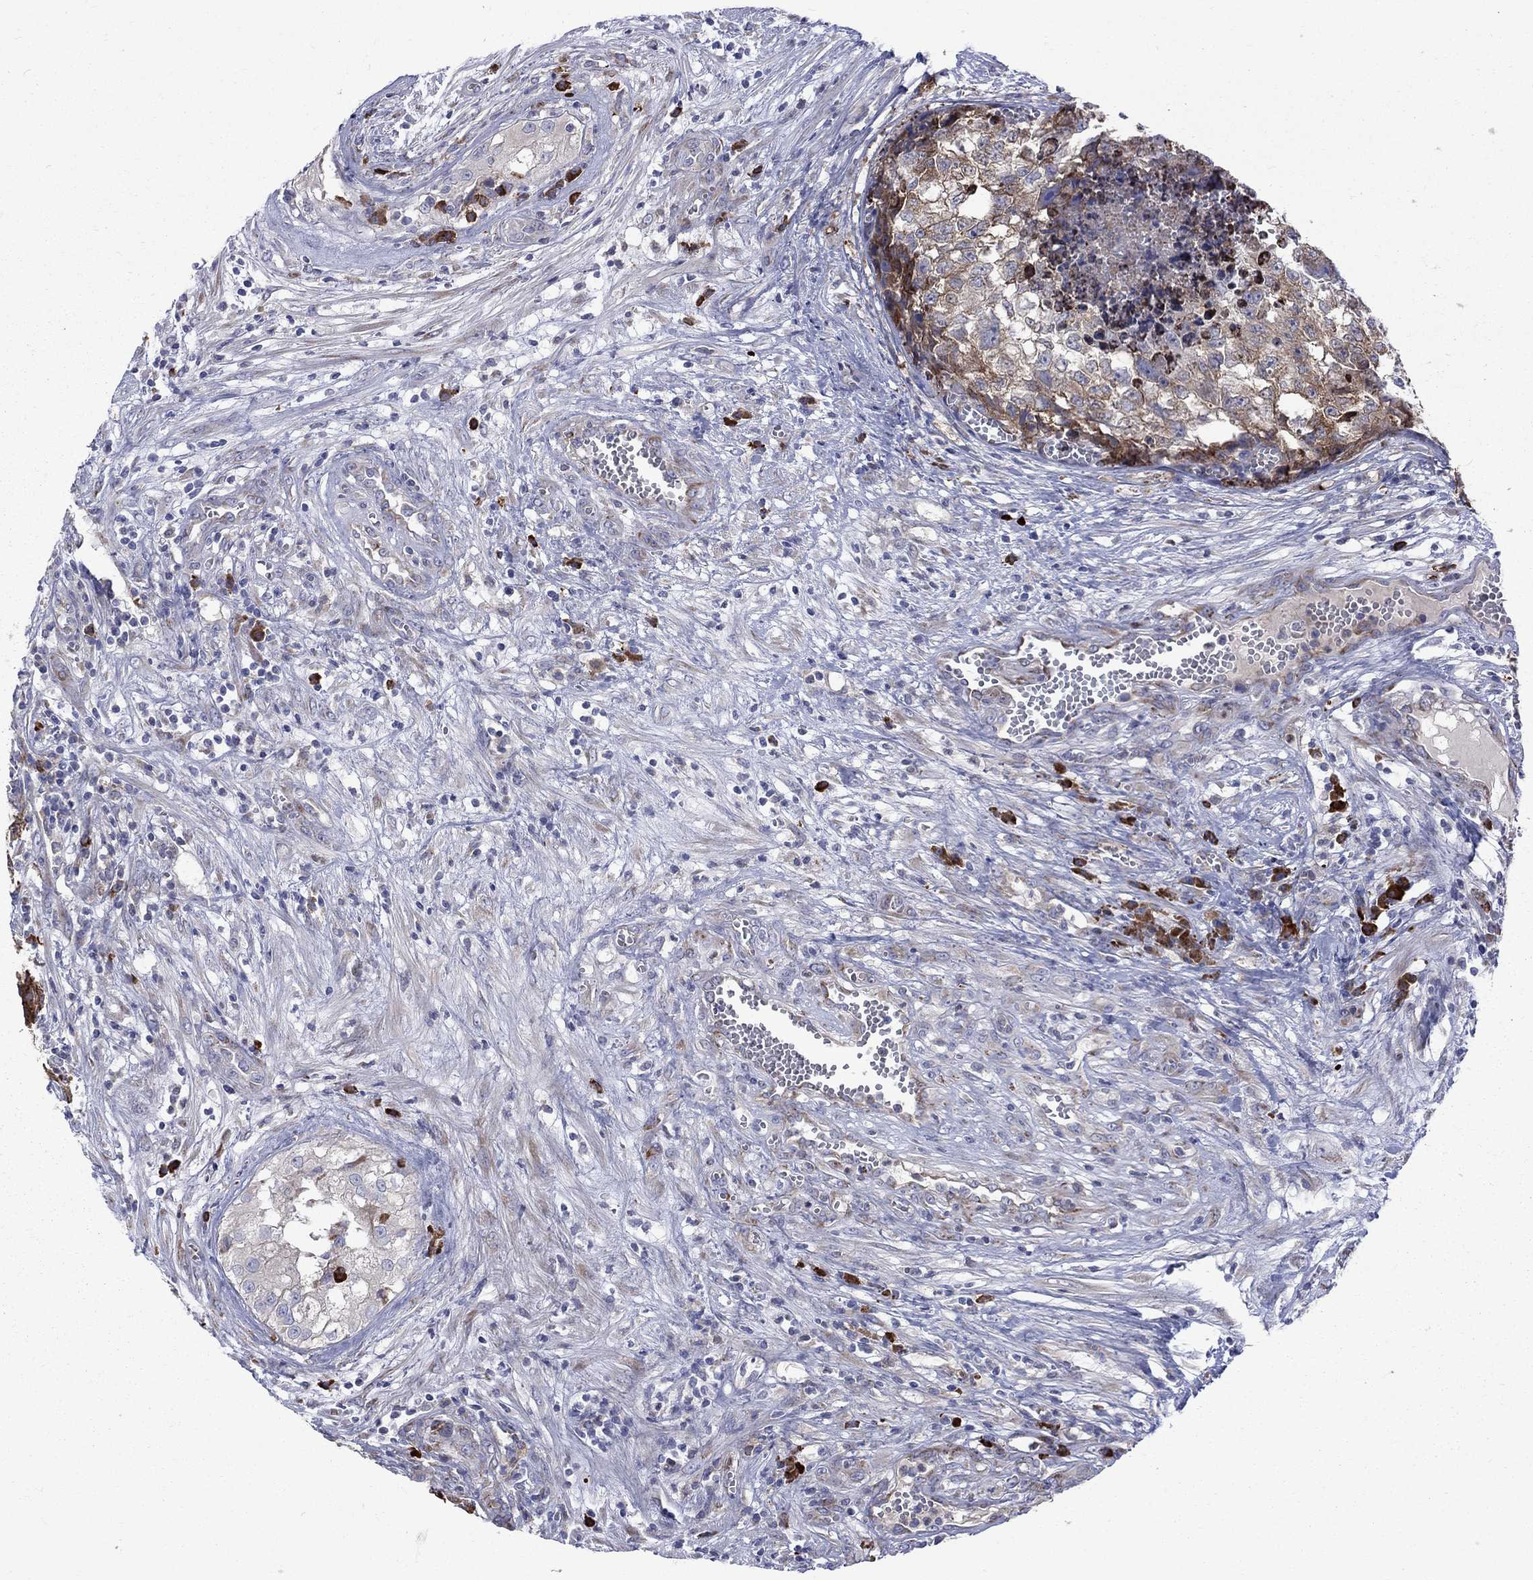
{"staining": {"intensity": "moderate", "quantity": ">75%", "location": "cytoplasmic/membranous"}, "tissue": "testis cancer", "cell_type": "Tumor cells", "image_type": "cancer", "snomed": [{"axis": "morphology", "description": "Seminoma, NOS"}, {"axis": "morphology", "description": "Carcinoma, Embryonal, NOS"}, {"axis": "topography", "description": "Testis"}], "caption": "This is an image of immunohistochemistry (IHC) staining of seminoma (testis), which shows moderate positivity in the cytoplasmic/membranous of tumor cells.", "gene": "ASNS", "patient": {"sex": "male", "age": 22}}